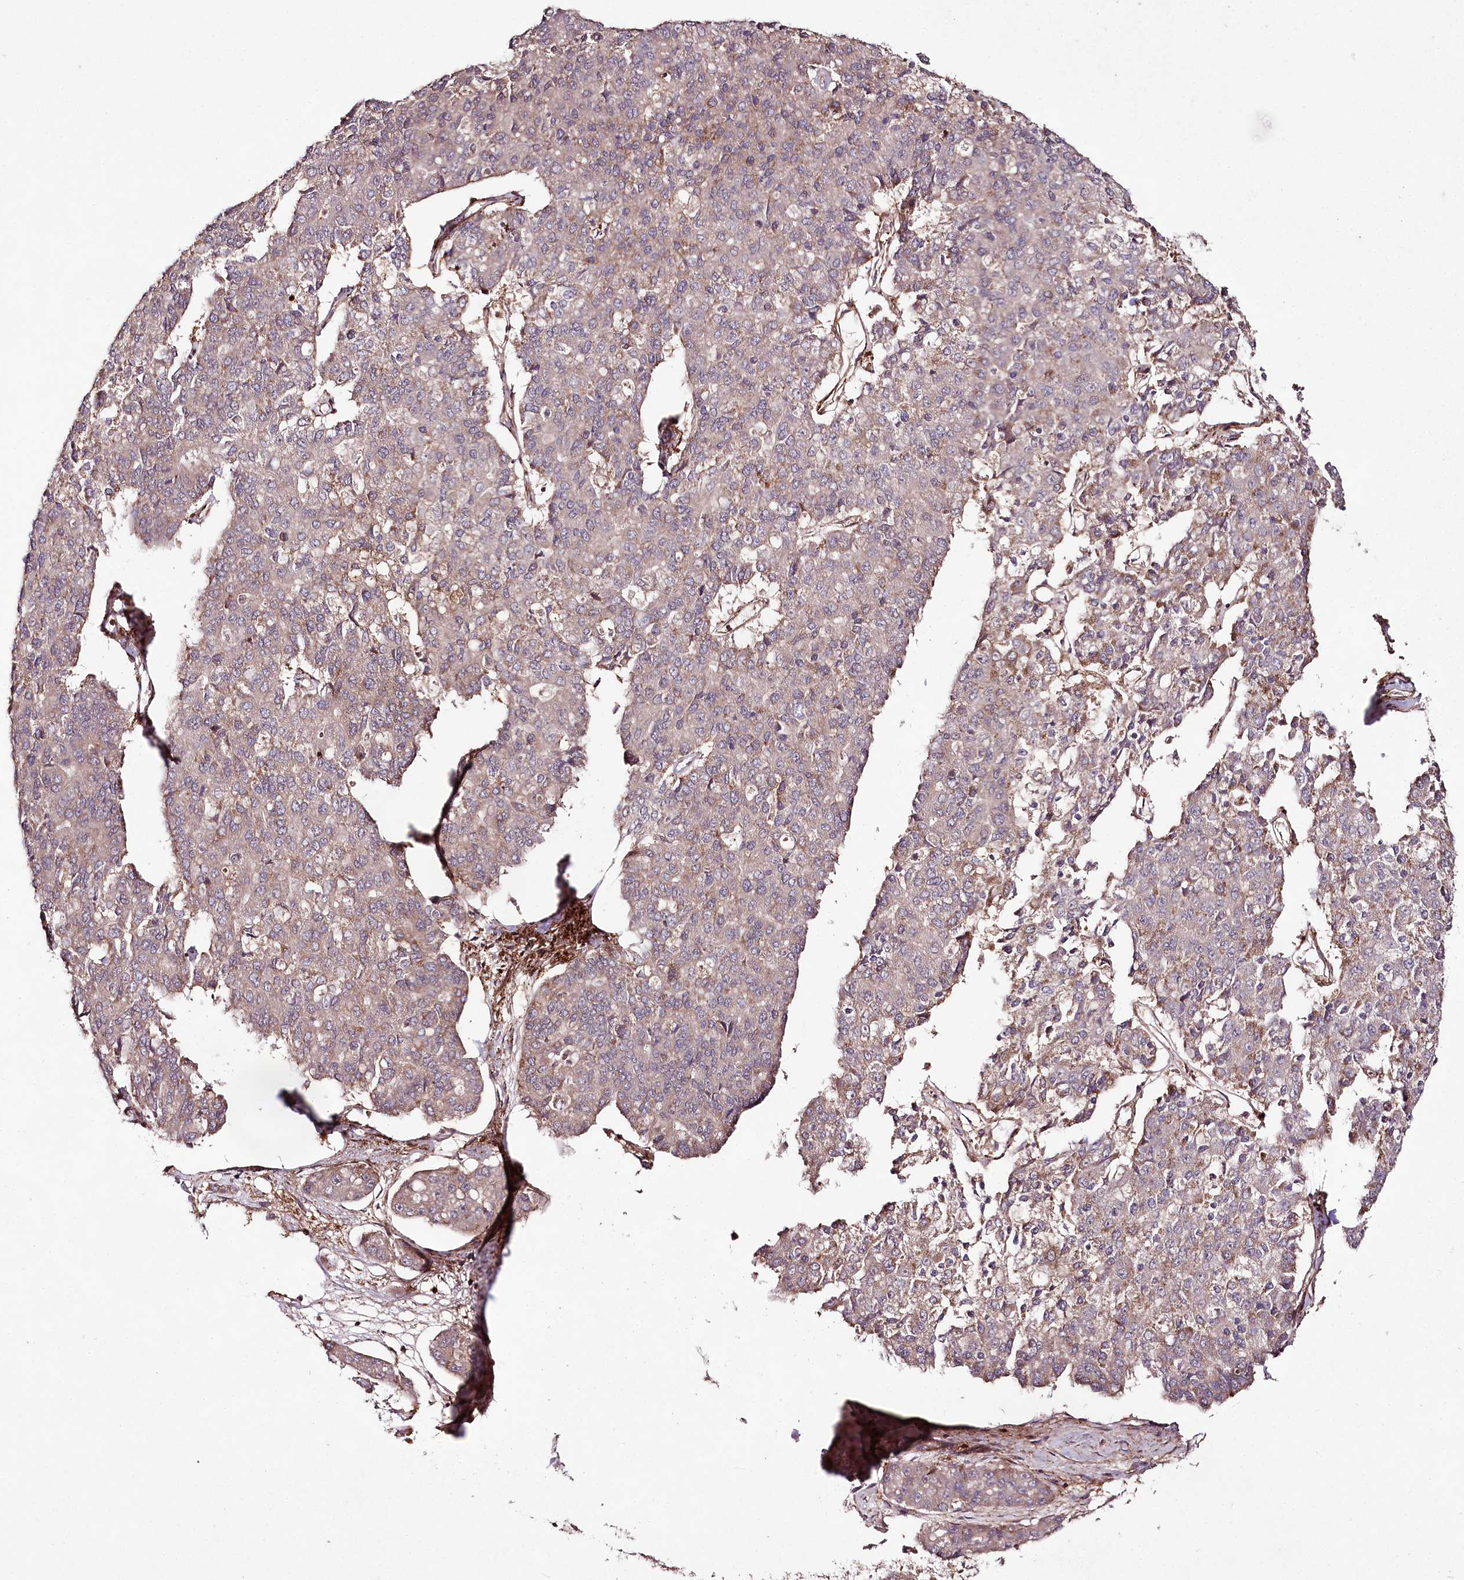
{"staining": {"intensity": "moderate", "quantity": "25%-75%", "location": "cytoplasmic/membranous"}, "tissue": "pancreatic cancer", "cell_type": "Tumor cells", "image_type": "cancer", "snomed": [{"axis": "morphology", "description": "Adenocarcinoma, NOS"}, {"axis": "topography", "description": "Pancreas"}], "caption": "Adenocarcinoma (pancreatic) stained for a protein shows moderate cytoplasmic/membranous positivity in tumor cells. (DAB = brown stain, brightfield microscopy at high magnification).", "gene": "PHLDB1", "patient": {"sex": "male", "age": 50}}